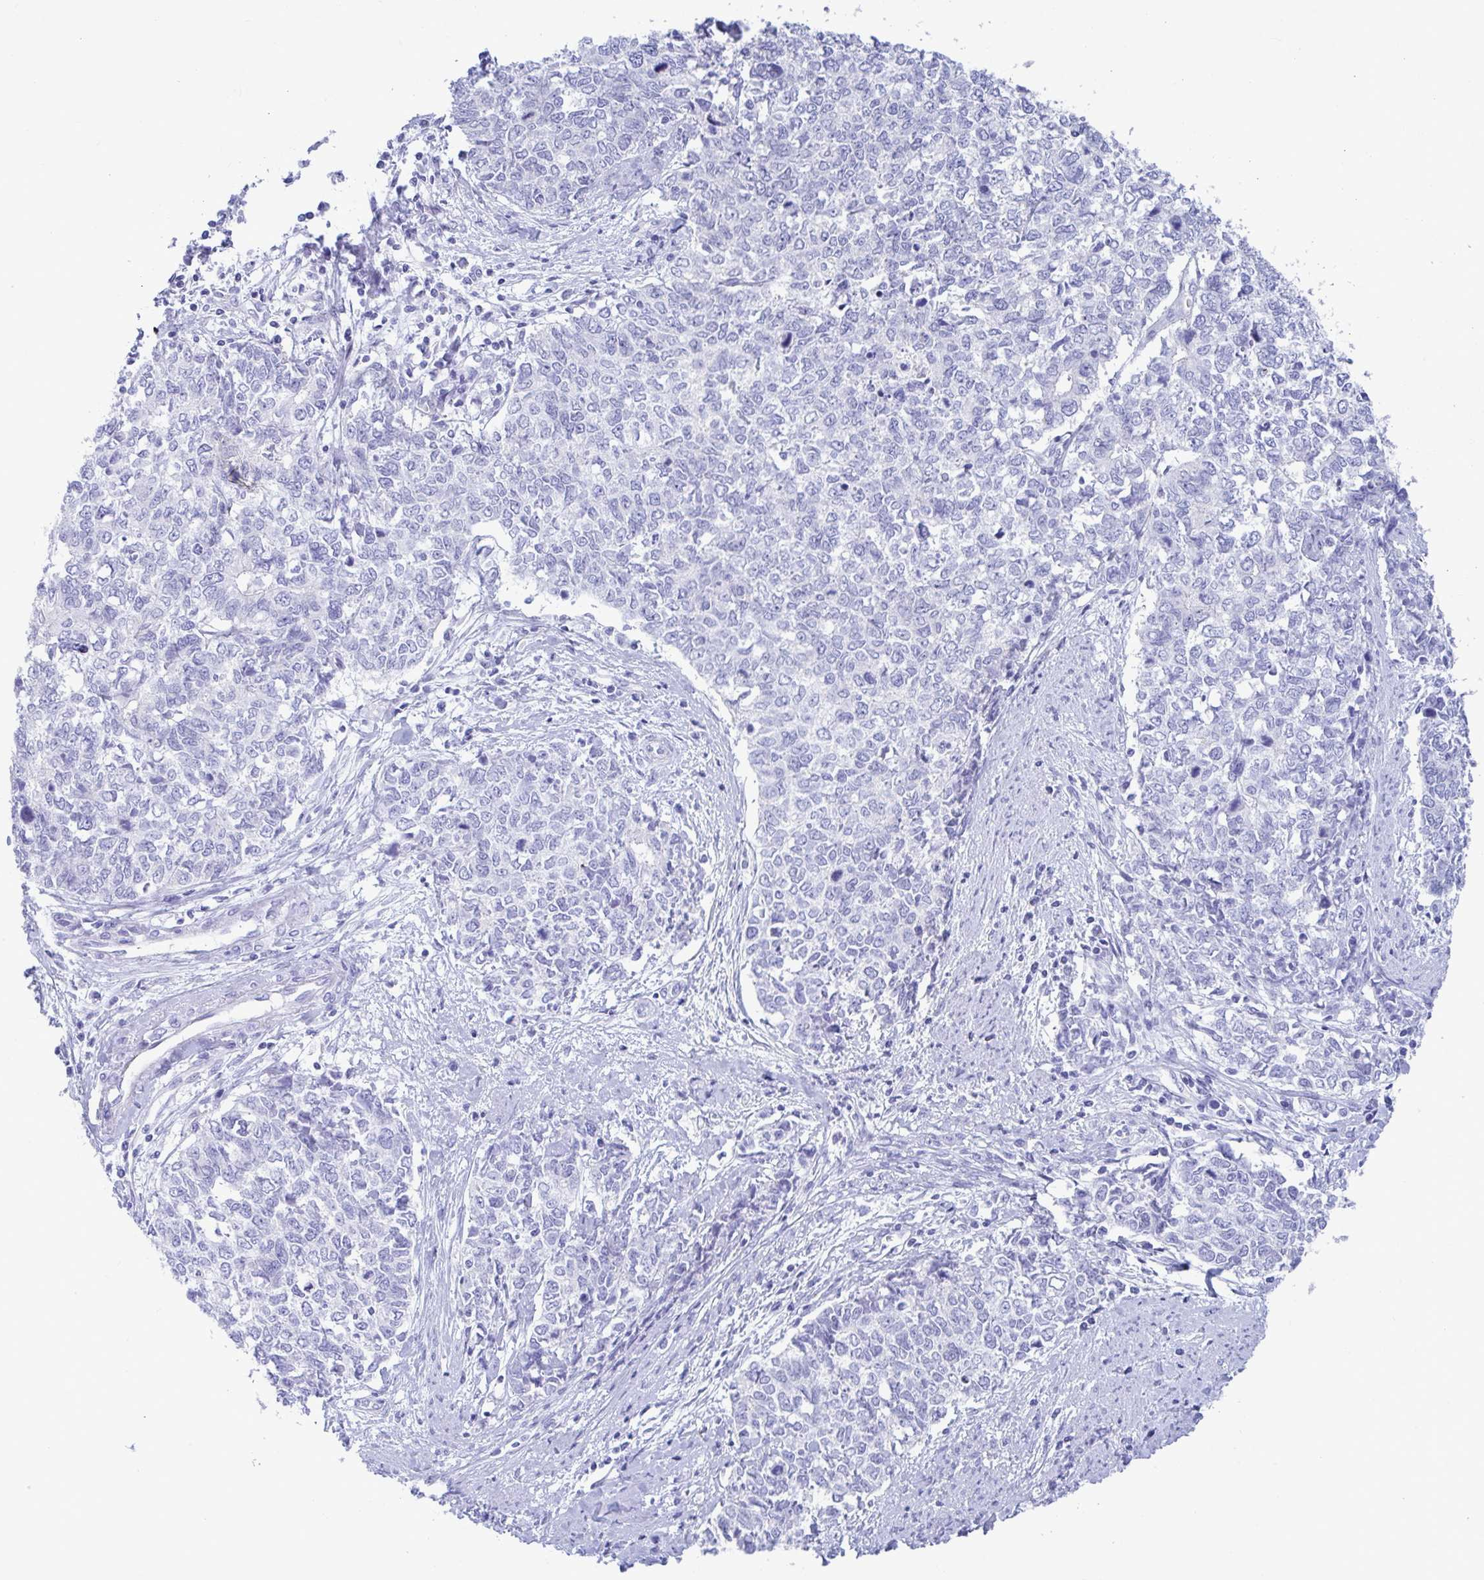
{"staining": {"intensity": "negative", "quantity": "none", "location": "none"}, "tissue": "cervical cancer", "cell_type": "Tumor cells", "image_type": "cancer", "snomed": [{"axis": "morphology", "description": "Adenocarcinoma, NOS"}, {"axis": "topography", "description": "Cervix"}], "caption": "There is no significant positivity in tumor cells of cervical cancer (adenocarcinoma). (DAB (3,3'-diaminobenzidine) IHC visualized using brightfield microscopy, high magnification).", "gene": "TTC30B", "patient": {"sex": "female", "age": 63}}